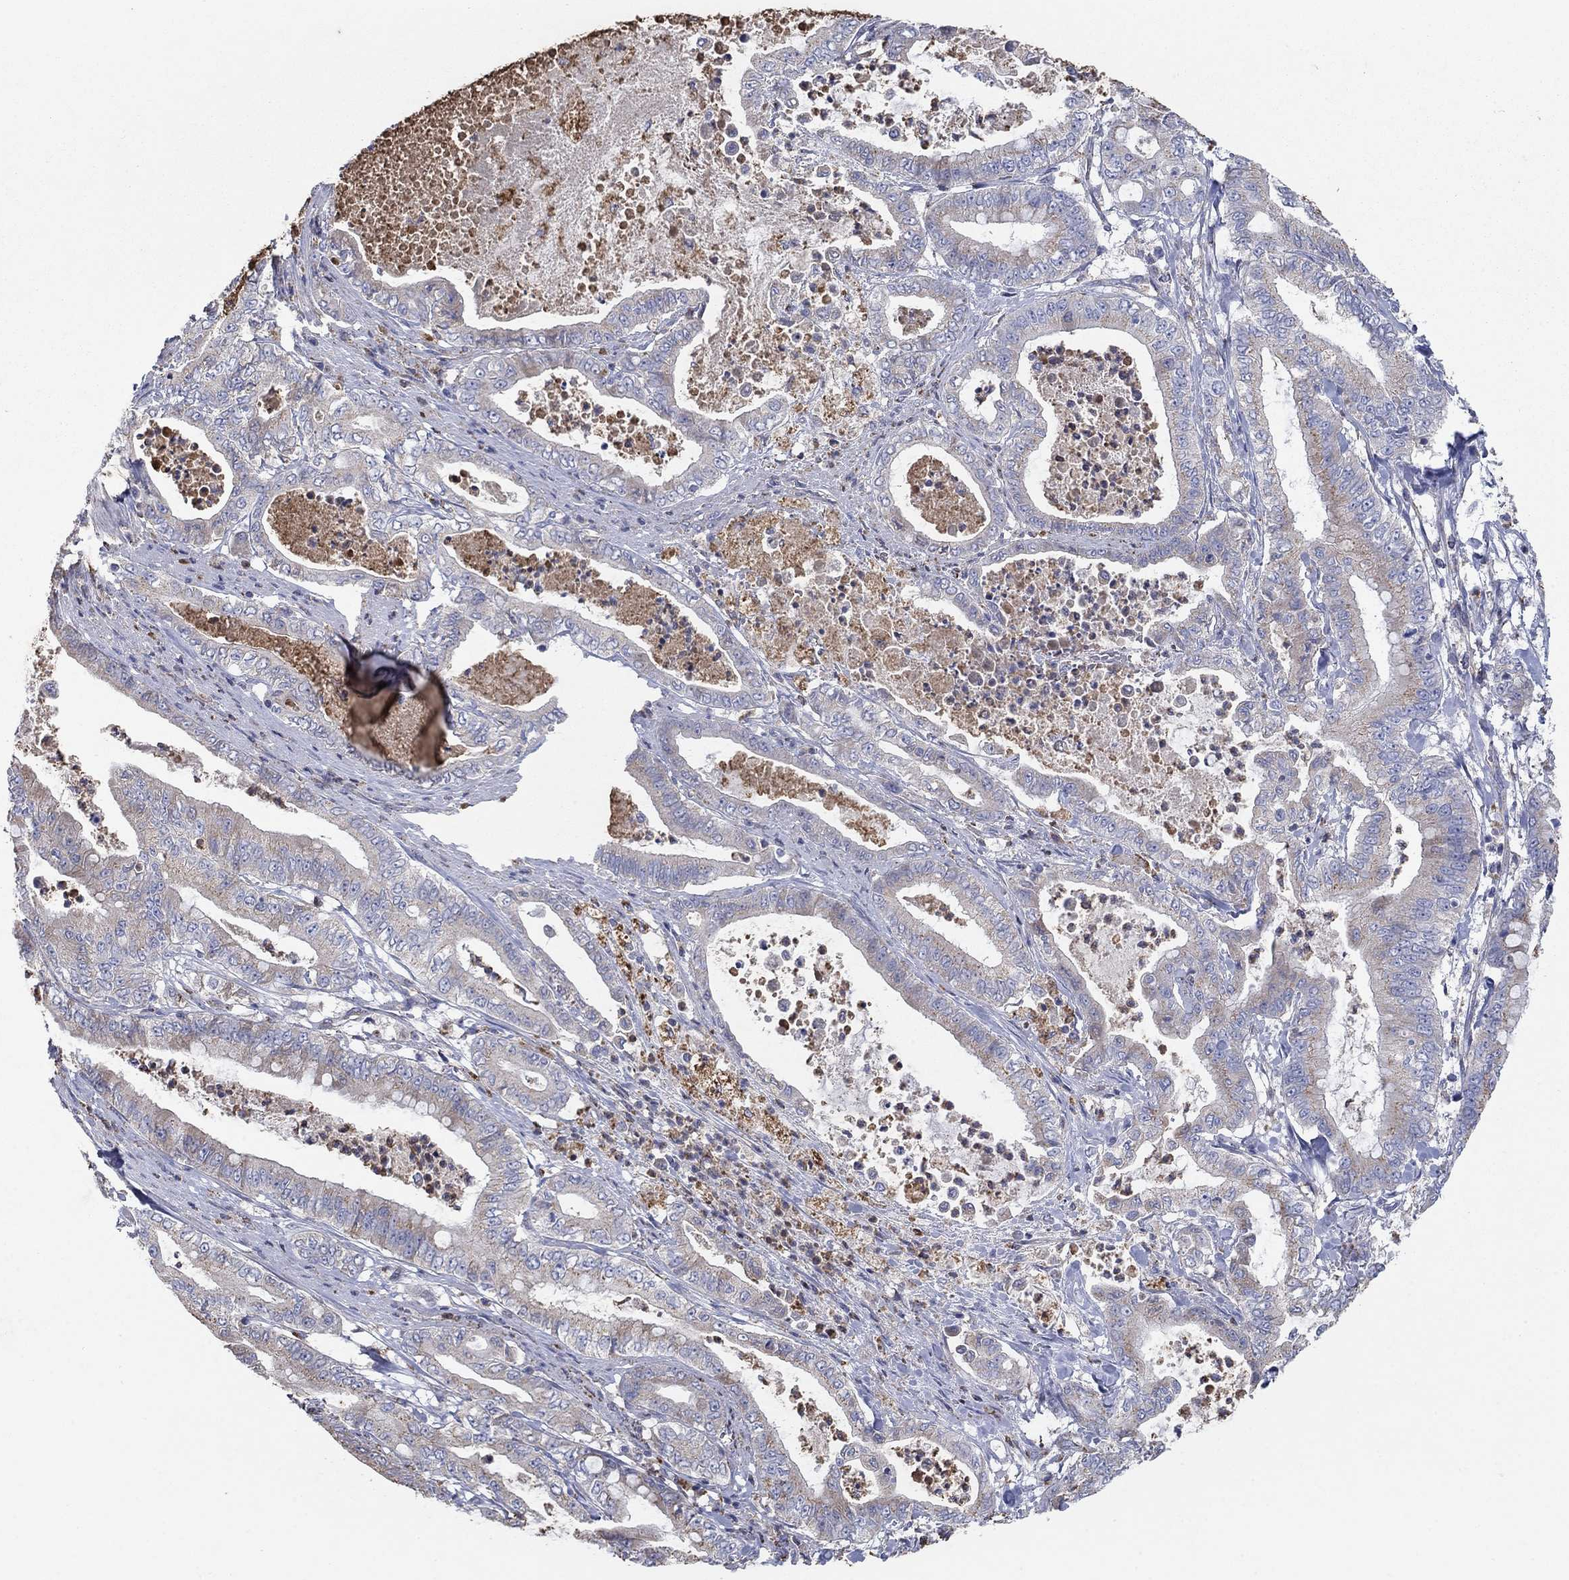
{"staining": {"intensity": "moderate", "quantity": "25%-75%", "location": "cytoplasmic/membranous"}, "tissue": "pancreatic cancer", "cell_type": "Tumor cells", "image_type": "cancer", "snomed": [{"axis": "morphology", "description": "Adenocarcinoma, NOS"}, {"axis": "topography", "description": "Pancreas"}], "caption": "Immunohistochemistry (IHC) (DAB (3,3'-diaminobenzidine)) staining of pancreatic adenocarcinoma shows moderate cytoplasmic/membranous protein staining in about 25%-75% of tumor cells.", "gene": "PNPLA2", "patient": {"sex": "male", "age": 71}}